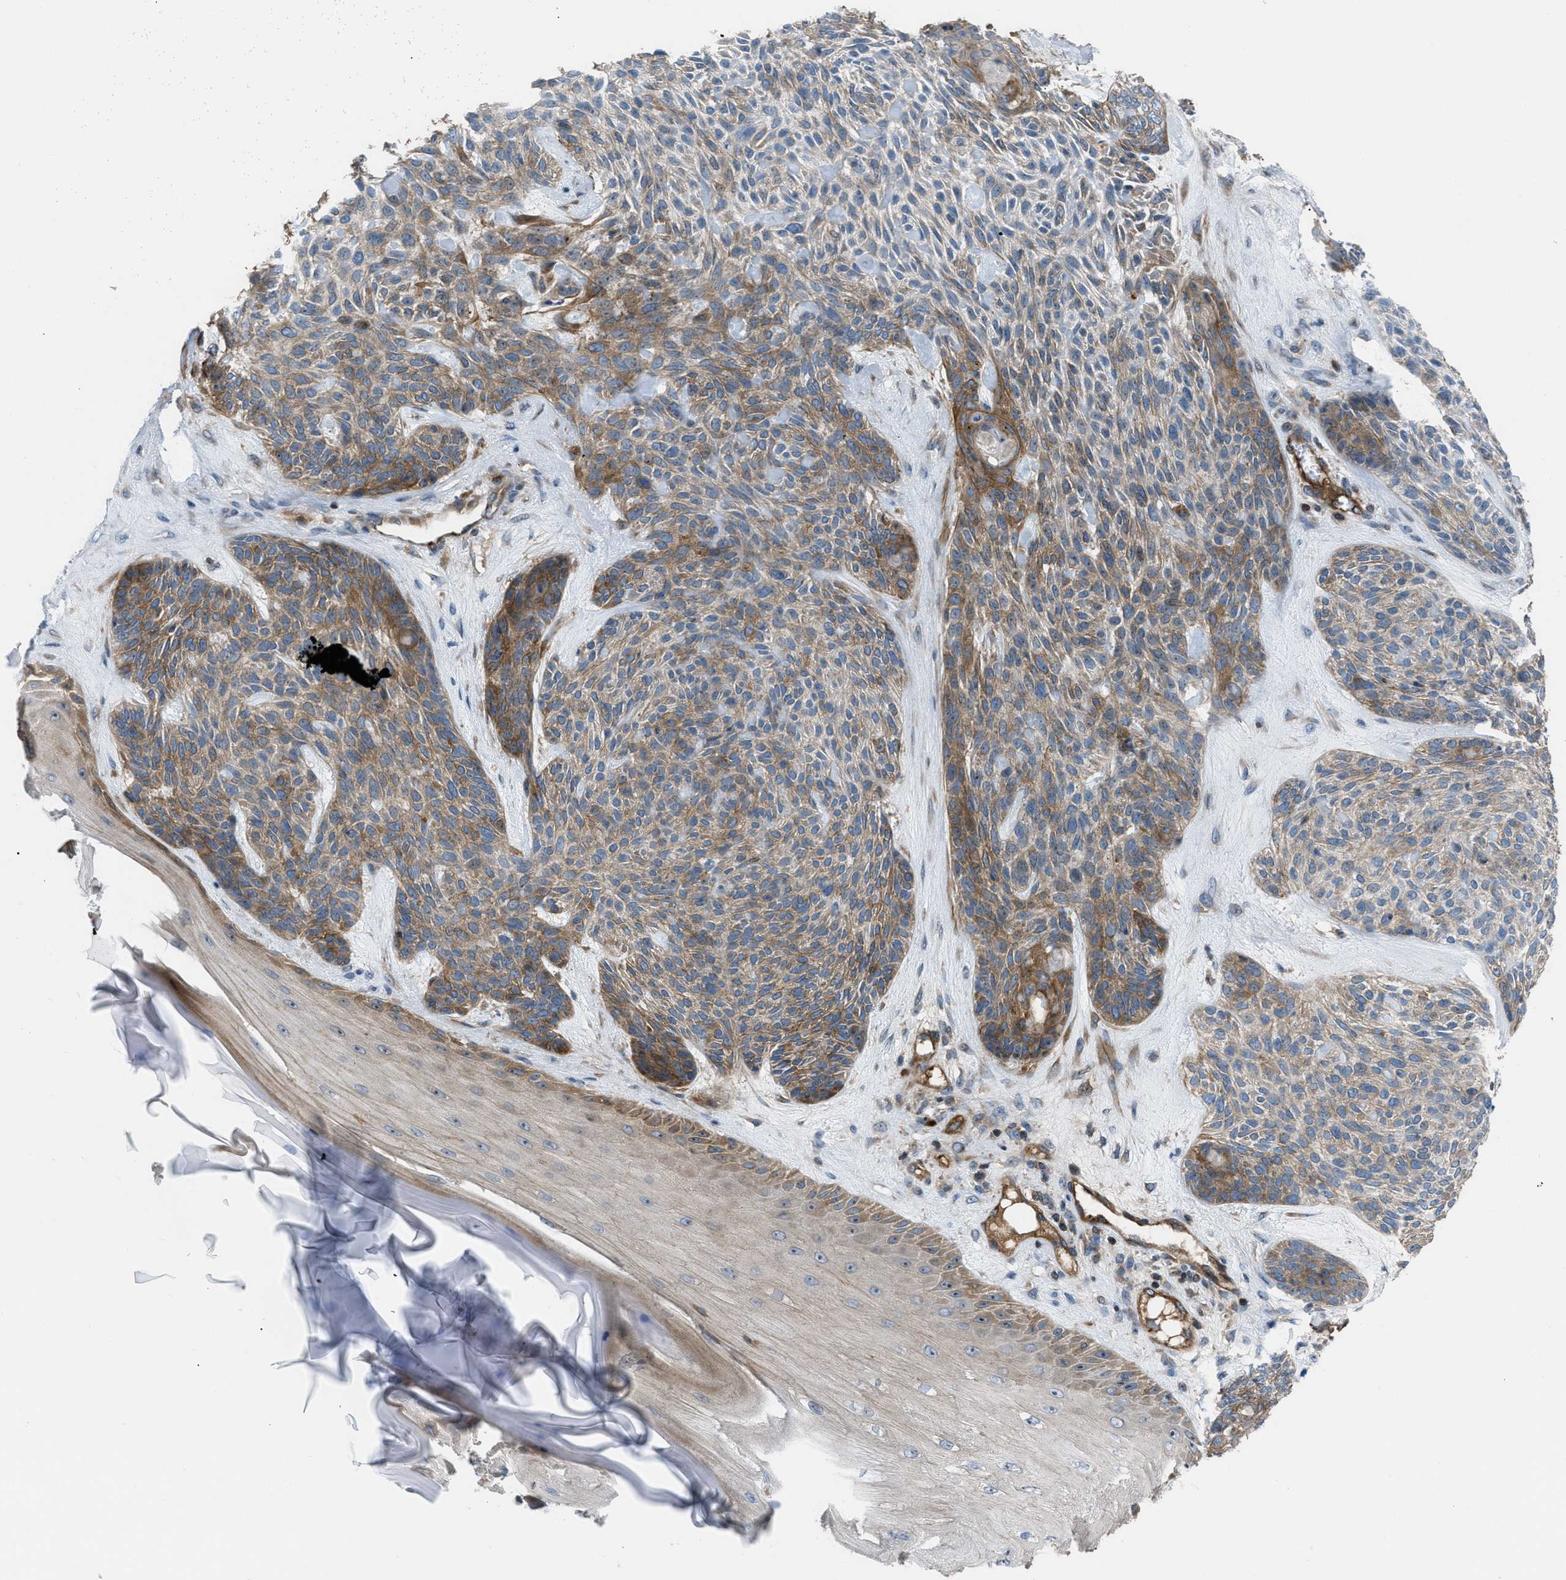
{"staining": {"intensity": "moderate", "quantity": ">75%", "location": "cytoplasmic/membranous"}, "tissue": "skin cancer", "cell_type": "Tumor cells", "image_type": "cancer", "snomed": [{"axis": "morphology", "description": "Basal cell carcinoma"}, {"axis": "topography", "description": "Skin"}], "caption": "Immunohistochemical staining of skin basal cell carcinoma exhibits medium levels of moderate cytoplasmic/membranous protein staining in about >75% of tumor cells. (Brightfield microscopy of DAB IHC at high magnification).", "gene": "ATP2A3", "patient": {"sex": "male", "age": 55}}